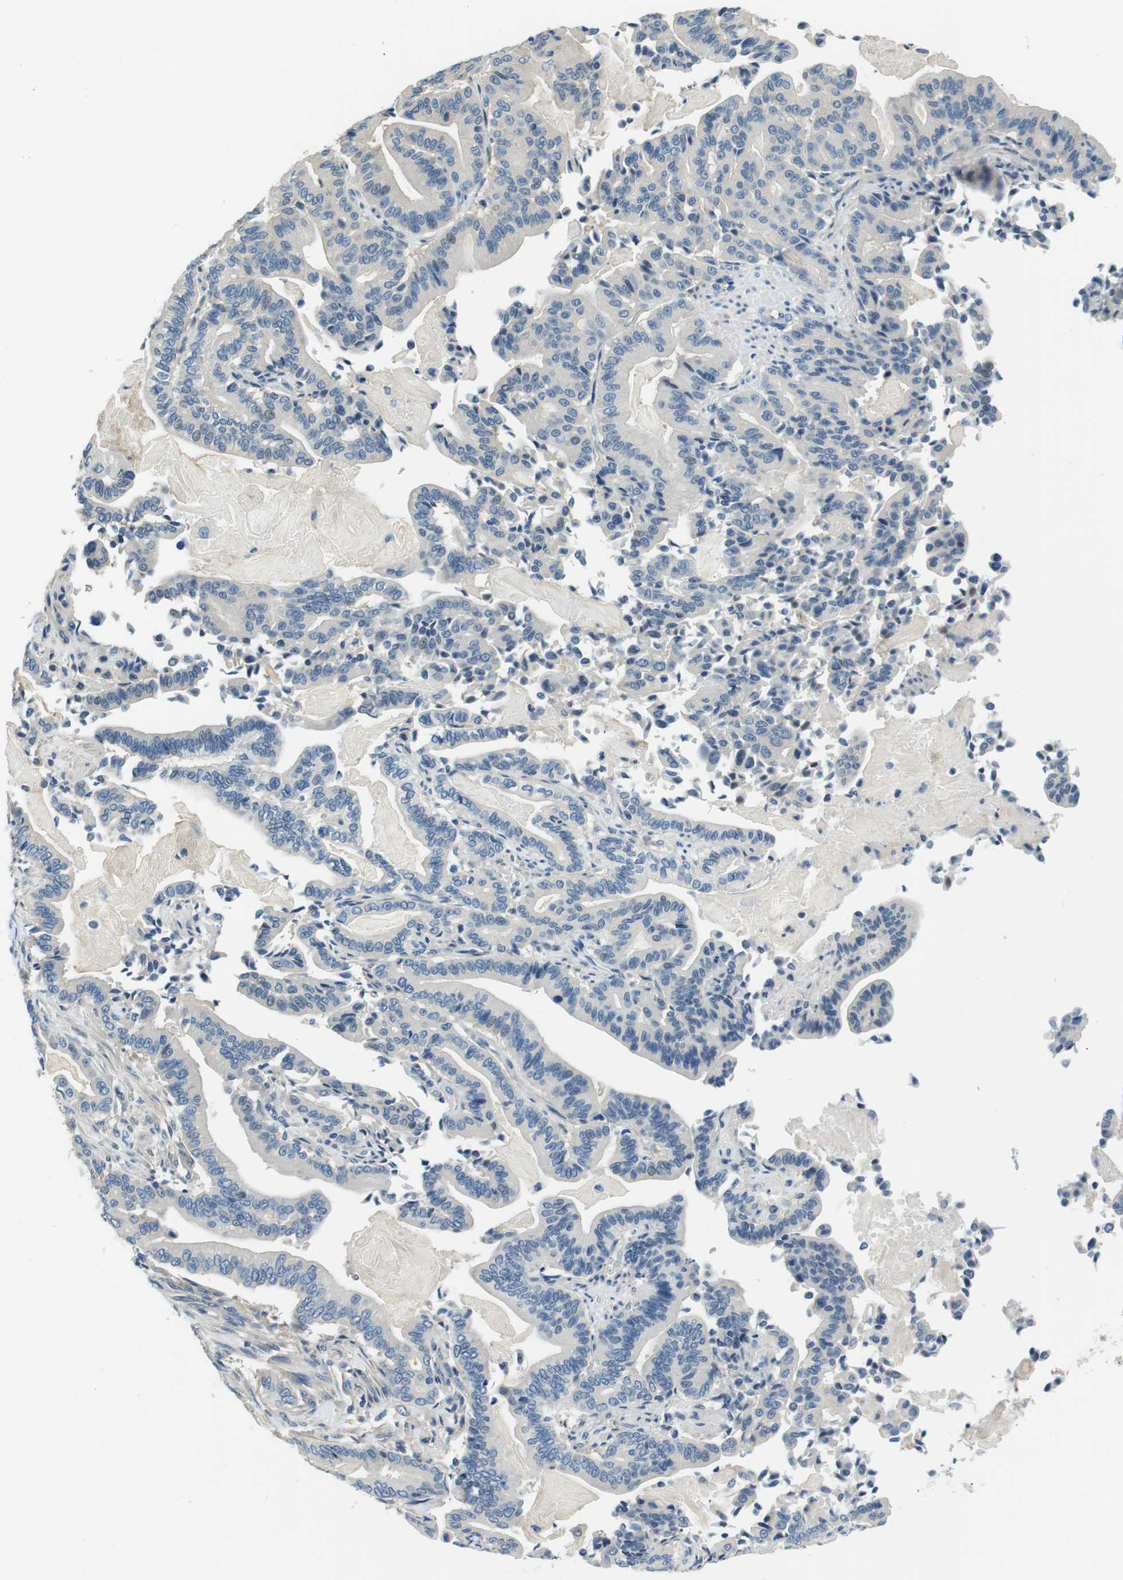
{"staining": {"intensity": "negative", "quantity": "none", "location": "none"}, "tissue": "pancreatic cancer", "cell_type": "Tumor cells", "image_type": "cancer", "snomed": [{"axis": "morphology", "description": "Normal tissue, NOS"}, {"axis": "morphology", "description": "Adenocarcinoma, NOS"}, {"axis": "topography", "description": "Pancreas"}], "caption": "IHC of pancreatic adenocarcinoma demonstrates no staining in tumor cells. The staining was performed using DAB to visualize the protein expression in brown, while the nuclei were stained in blue with hematoxylin (Magnification: 20x).", "gene": "KCNJ5", "patient": {"sex": "male", "age": 63}}